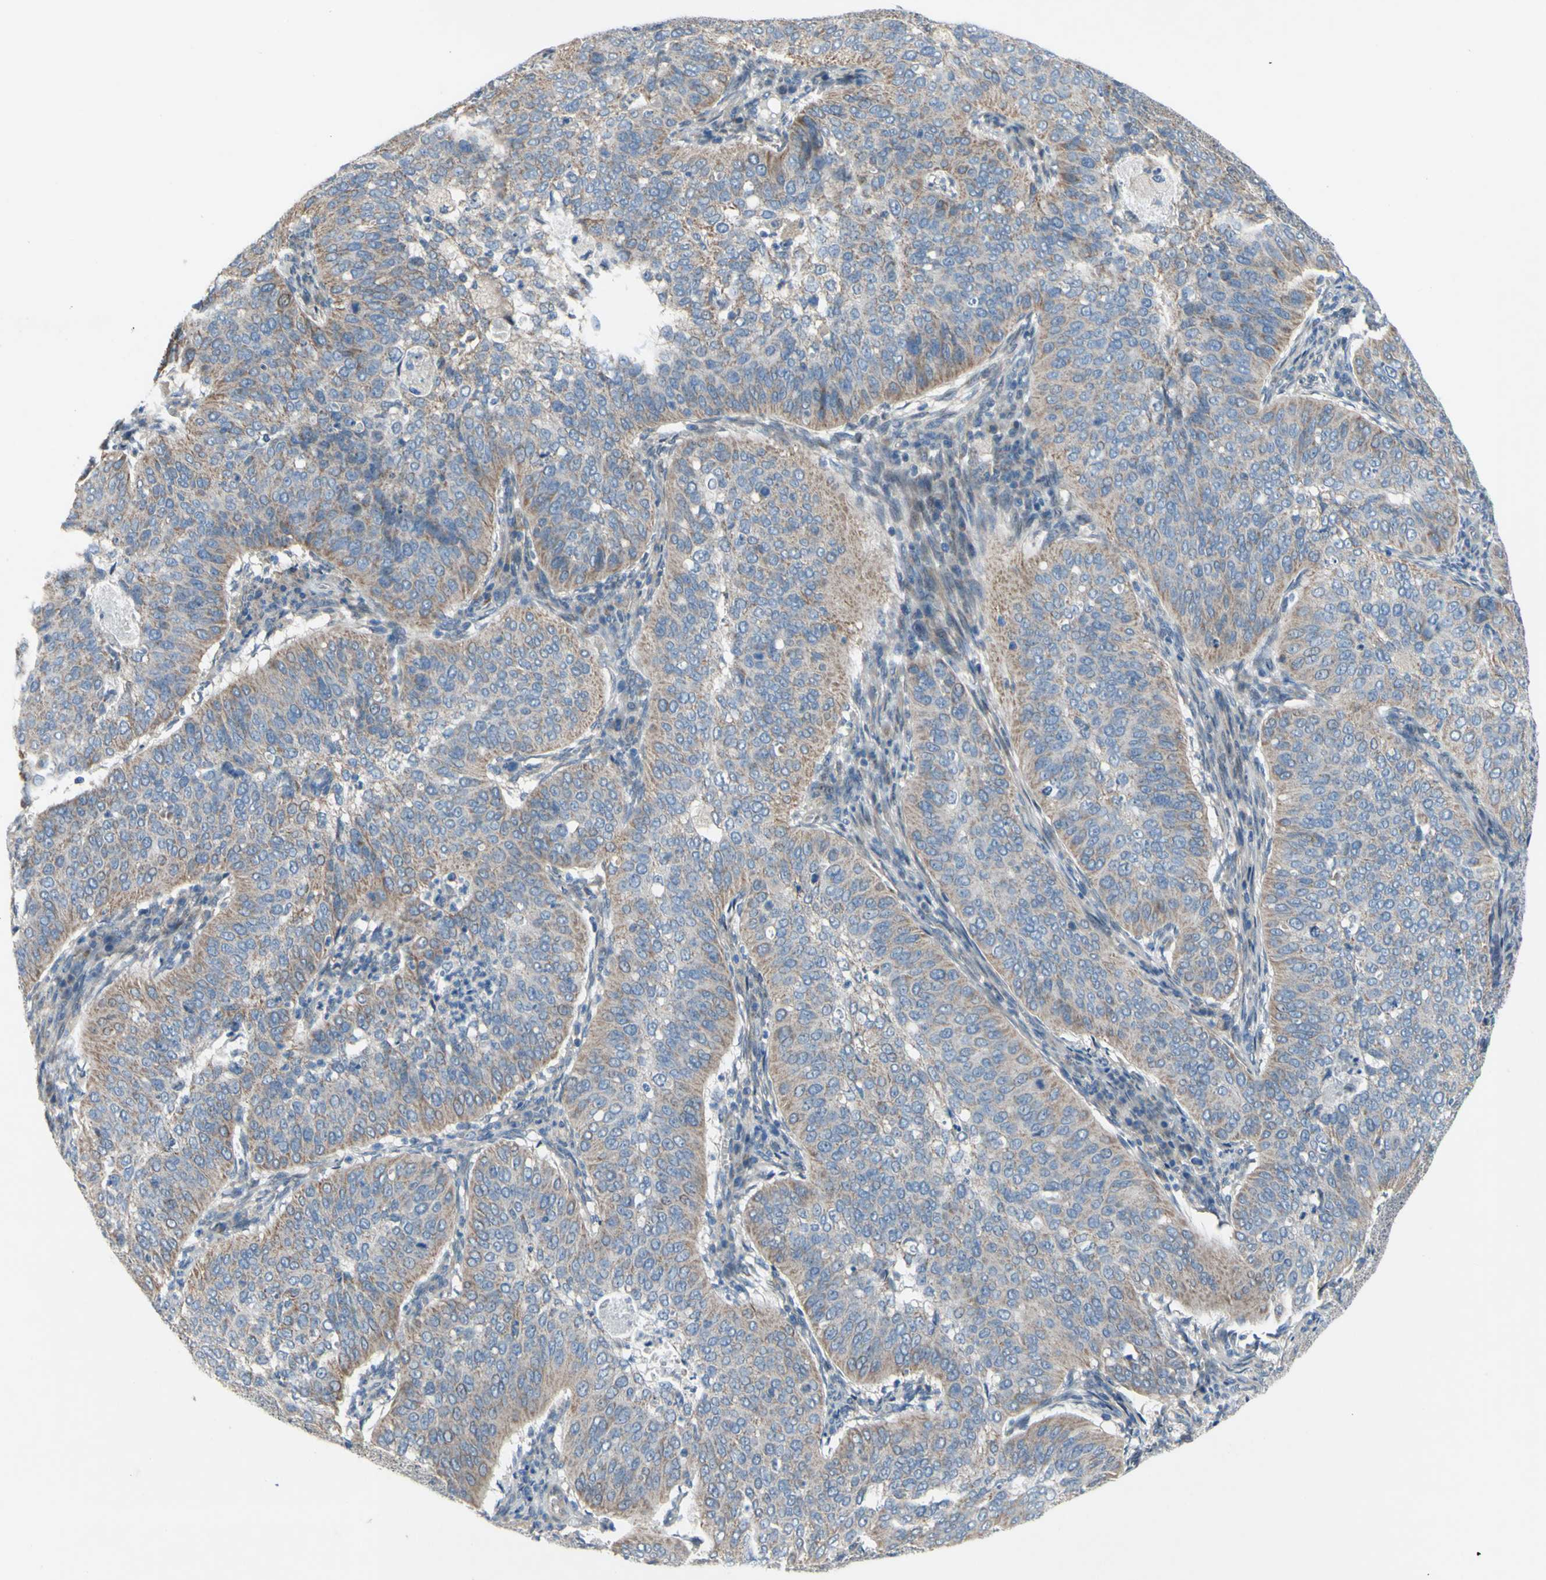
{"staining": {"intensity": "weak", "quantity": ">75%", "location": "cytoplasmic/membranous"}, "tissue": "cervical cancer", "cell_type": "Tumor cells", "image_type": "cancer", "snomed": [{"axis": "morphology", "description": "Normal tissue, NOS"}, {"axis": "morphology", "description": "Squamous cell carcinoma, NOS"}, {"axis": "topography", "description": "Cervix"}], "caption": "The histopathology image displays a brown stain indicating the presence of a protein in the cytoplasmic/membranous of tumor cells in cervical cancer. The staining is performed using DAB brown chromogen to label protein expression. The nuclei are counter-stained blue using hematoxylin.", "gene": "GRAMD2B", "patient": {"sex": "female", "age": 39}}